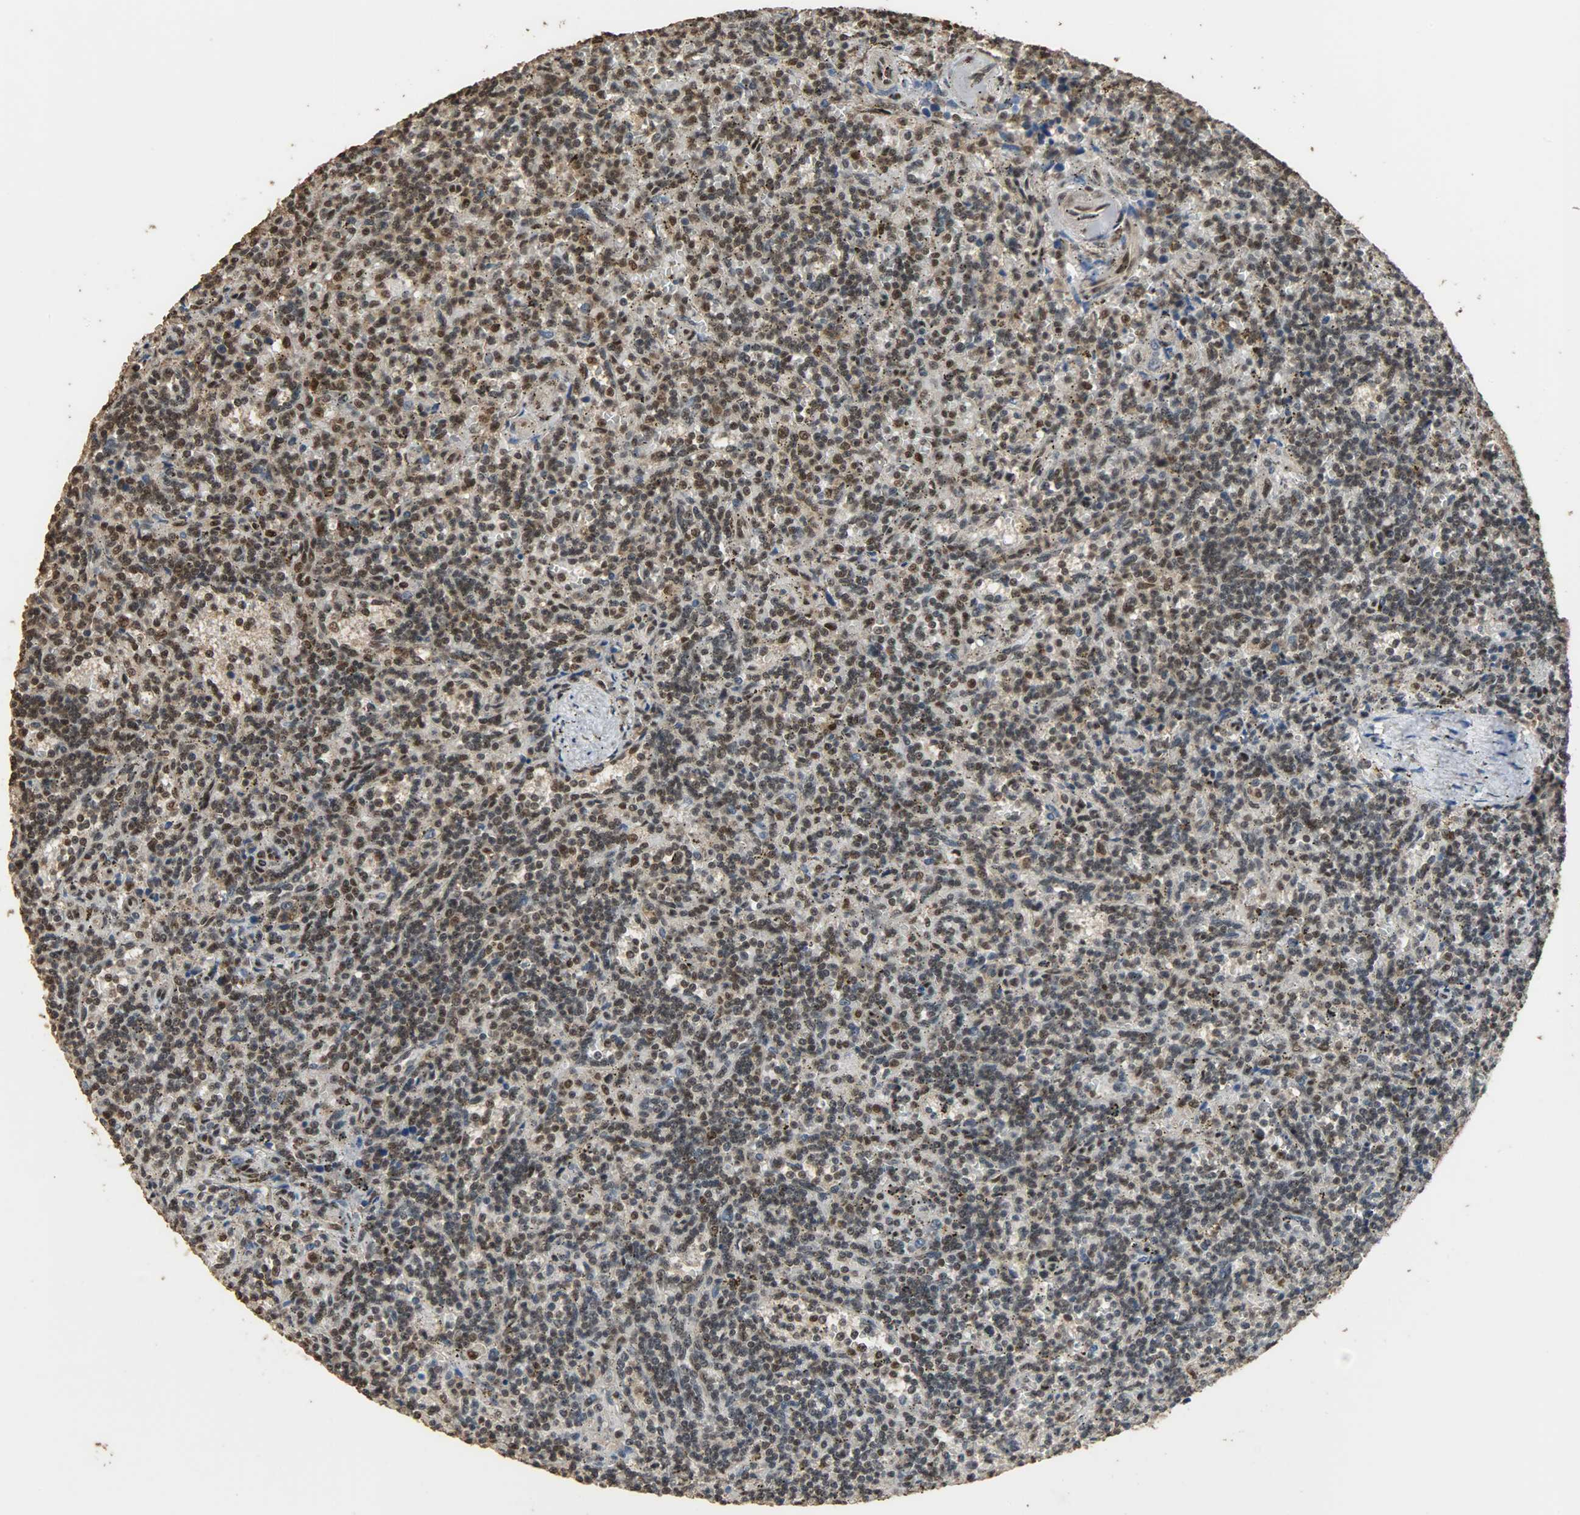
{"staining": {"intensity": "moderate", "quantity": "25%-75%", "location": "cytoplasmic/membranous,nuclear"}, "tissue": "lymphoma", "cell_type": "Tumor cells", "image_type": "cancer", "snomed": [{"axis": "morphology", "description": "Malignant lymphoma, non-Hodgkin's type, Low grade"}, {"axis": "topography", "description": "Spleen"}], "caption": "Immunohistochemical staining of human lymphoma demonstrates medium levels of moderate cytoplasmic/membranous and nuclear protein staining in approximately 25%-75% of tumor cells.", "gene": "CCNT2", "patient": {"sex": "male", "age": 73}}